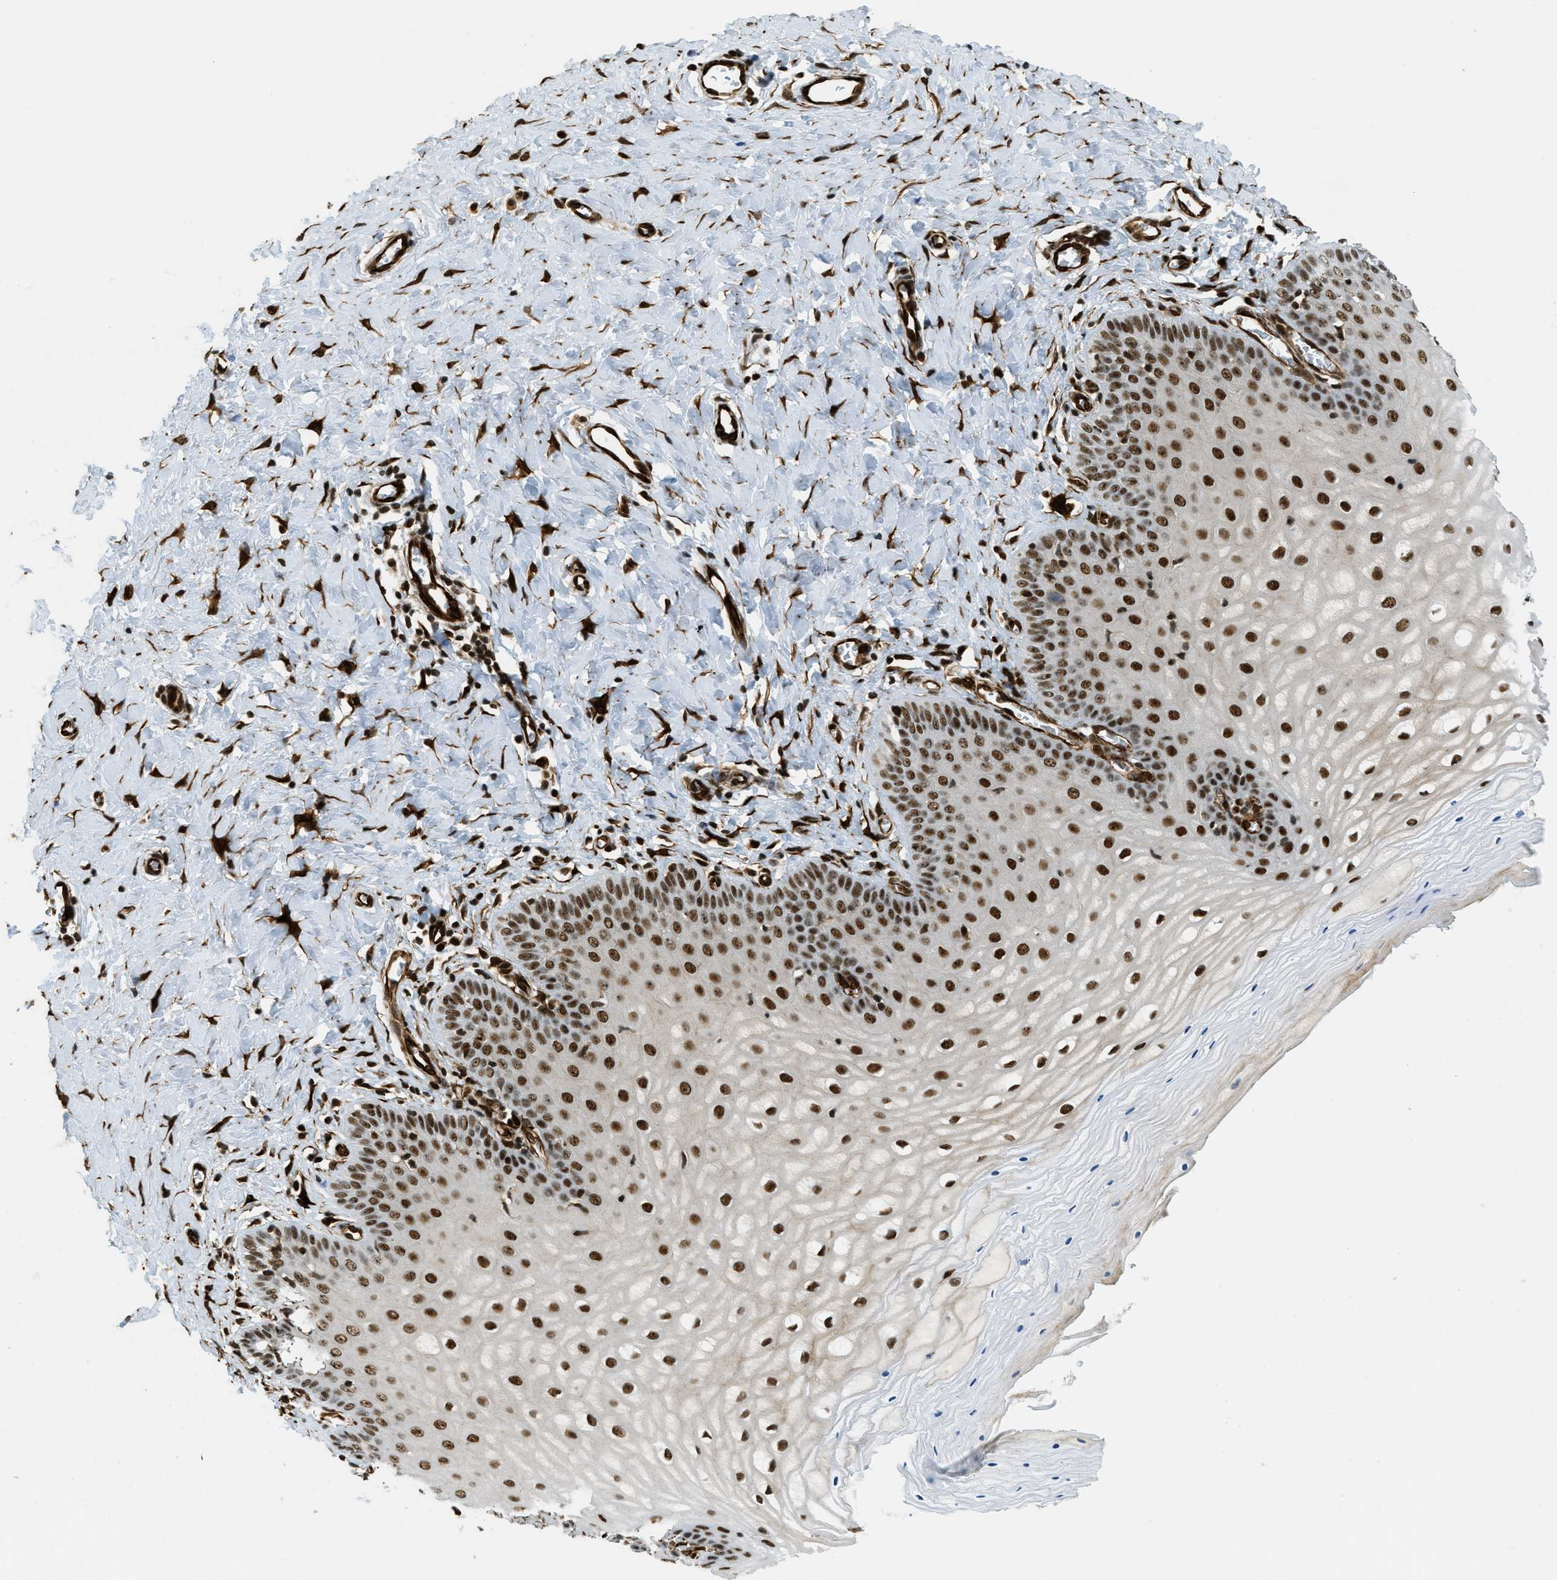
{"staining": {"intensity": "strong", "quantity": ">75%", "location": "nuclear"}, "tissue": "cervix", "cell_type": "Glandular cells", "image_type": "normal", "snomed": [{"axis": "morphology", "description": "Normal tissue, NOS"}, {"axis": "topography", "description": "Cervix"}], "caption": "This photomicrograph reveals immunohistochemistry (IHC) staining of normal human cervix, with high strong nuclear positivity in approximately >75% of glandular cells.", "gene": "ZFR", "patient": {"sex": "female", "age": 55}}